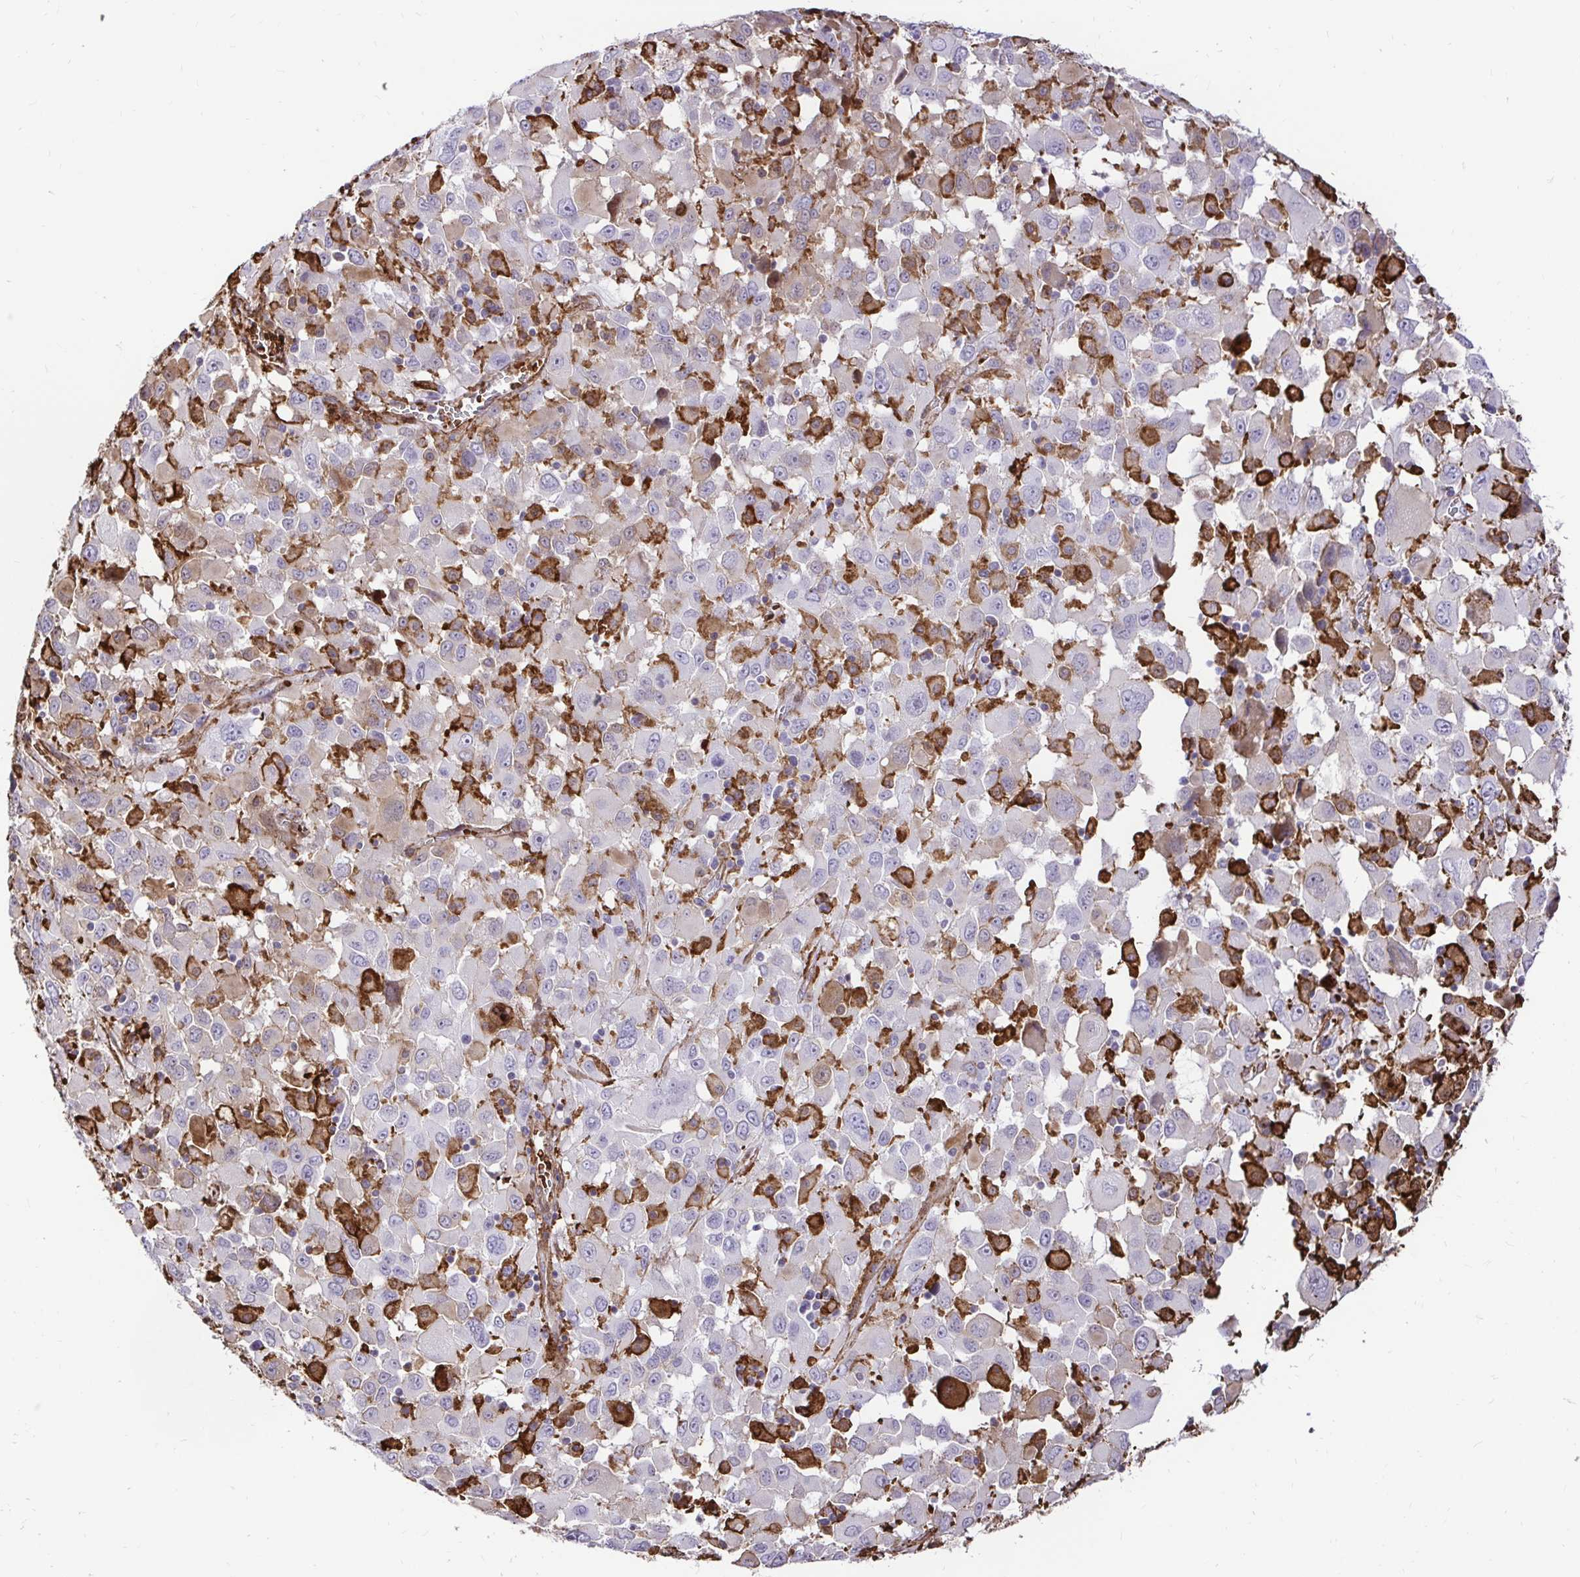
{"staining": {"intensity": "weak", "quantity": "<25%", "location": "cytoplasmic/membranous"}, "tissue": "melanoma", "cell_type": "Tumor cells", "image_type": "cancer", "snomed": [{"axis": "morphology", "description": "Malignant melanoma, Metastatic site"}, {"axis": "topography", "description": "Soft tissue"}], "caption": "The histopathology image shows no significant staining in tumor cells of melanoma.", "gene": "GSN", "patient": {"sex": "male", "age": 50}}